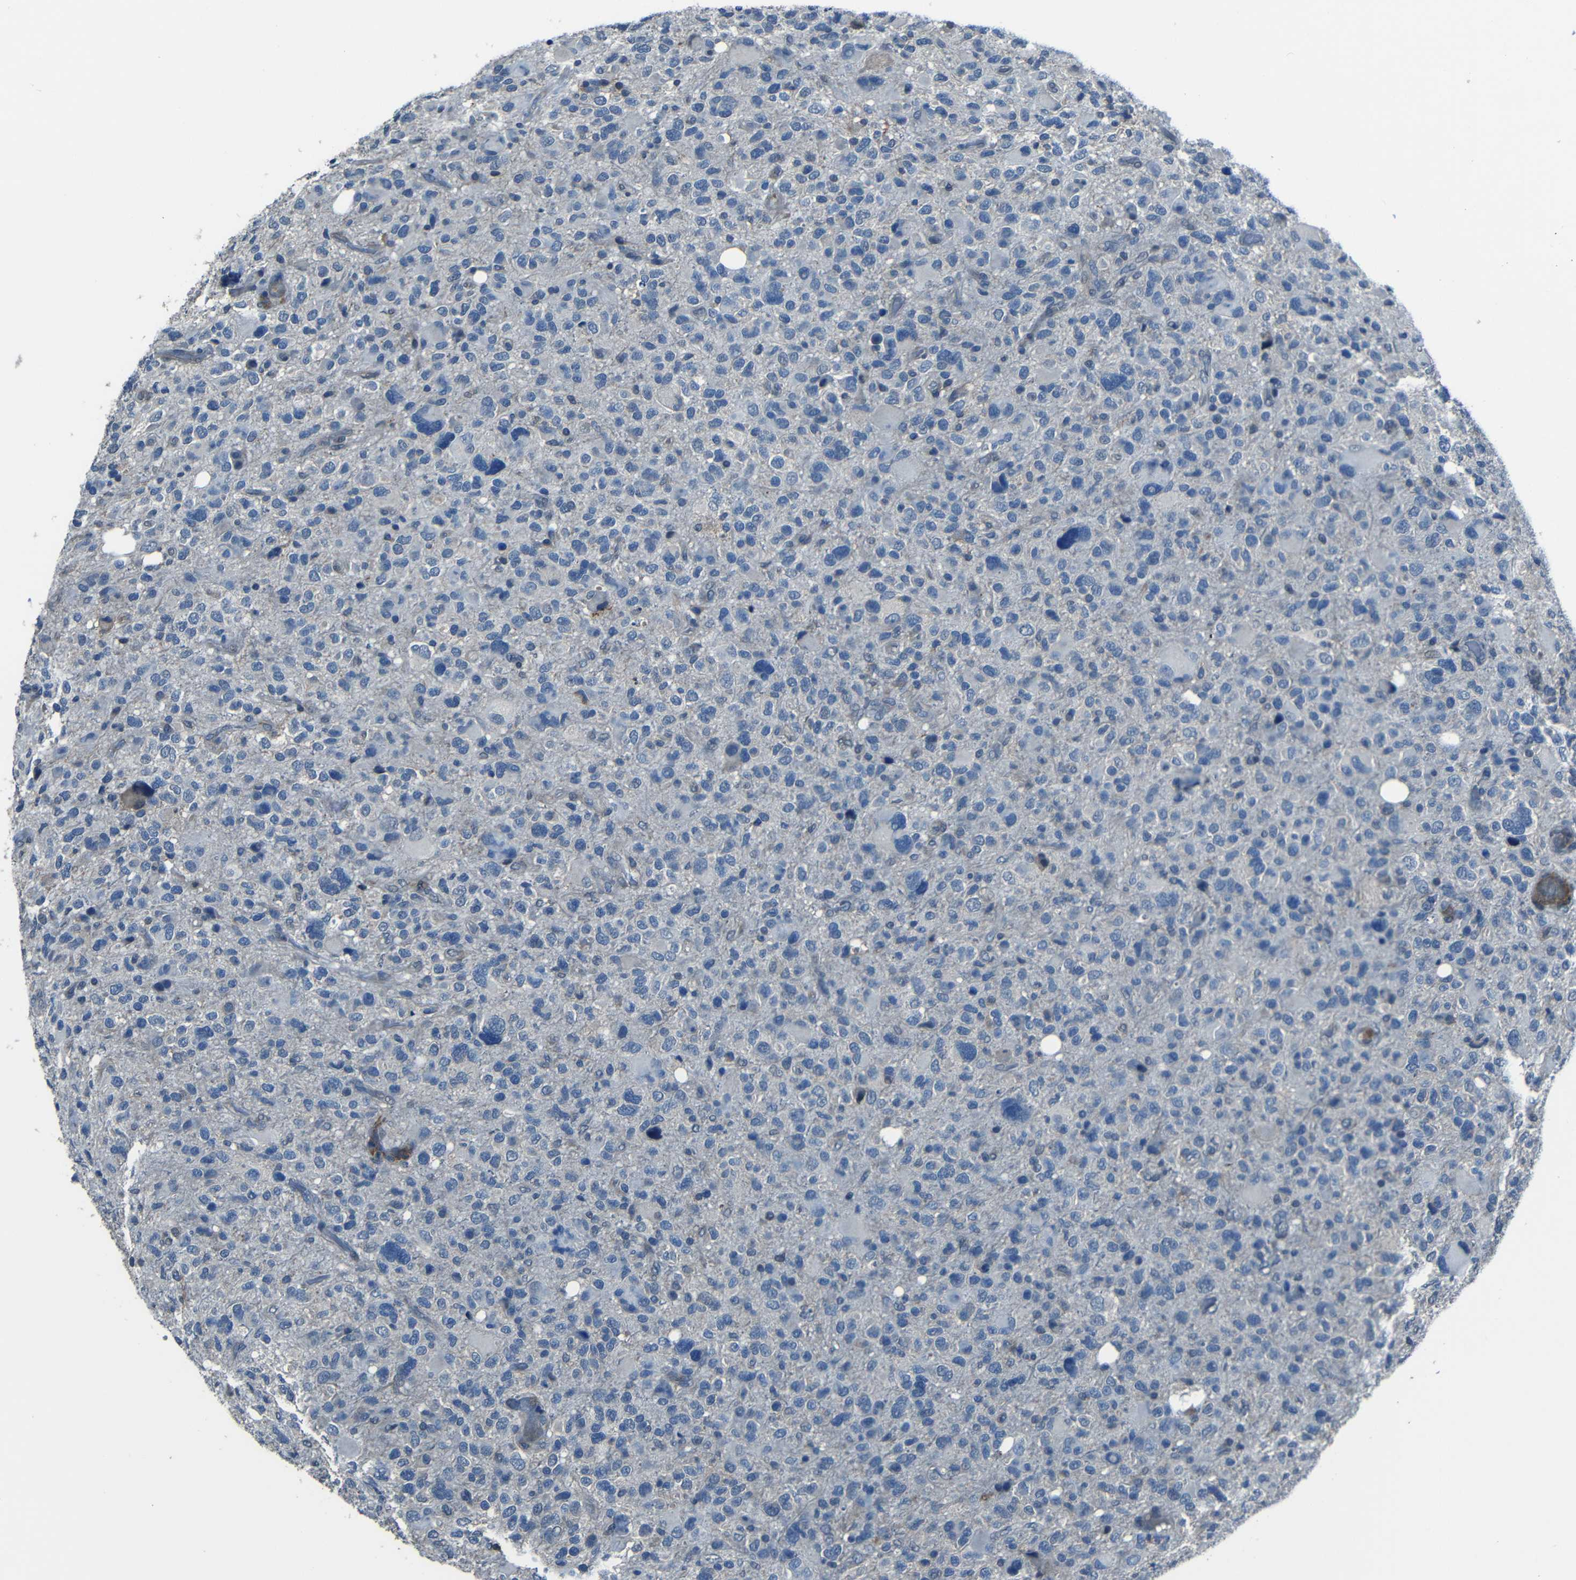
{"staining": {"intensity": "negative", "quantity": "none", "location": "none"}, "tissue": "glioma", "cell_type": "Tumor cells", "image_type": "cancer", "snomed": [{"axis": "morphology", "description": "Glioma, malignant, High grade"}, {"axis": "topography", "description": "Brain"}], "caption": "High power microscopy histopathology image of an immunohistochemistry (IHC) photomicrograph of glioma, revealing no significant staining in tumor cells.", "gene": "SLA", "patient": {"sex": "male", "age": 48}}